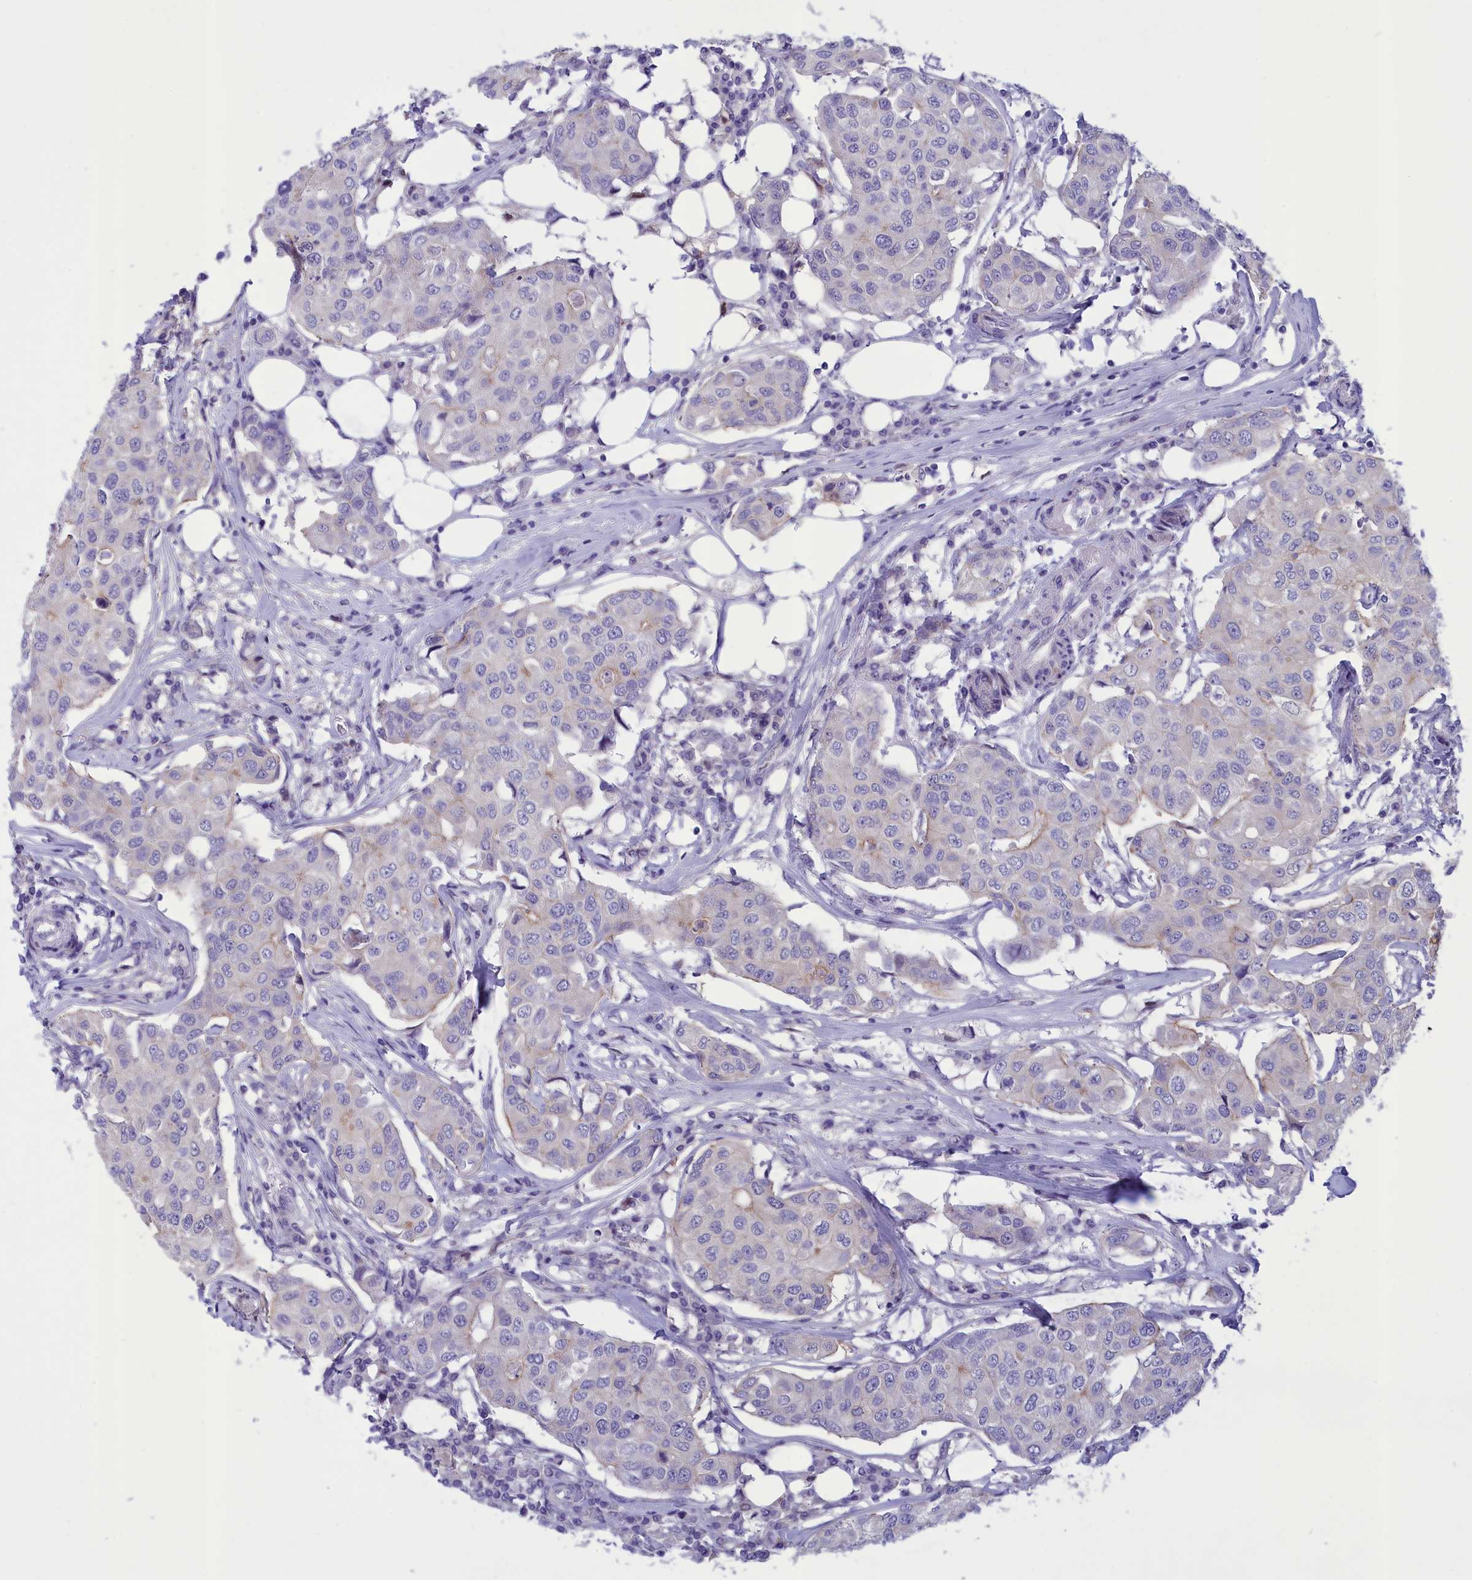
{"staining": {"intensity": "negative", "quantity": "none", "location": "none"}, "tissue": "breast cancer", "cell_type": "Tumor cells", "image_type": "cancer", "snomed": [{"axis": "morphology", "description": "Duct carcinoma"}, {"axis": "topography", "description": "Breast"}], "caption": "Histopathology image shows no significant protein staining in tumor cells of breast infiltrating ductal carcinoma. (DAB (3,3'-diaminobenzidine) immunohistochemistry (IHC), high magnification).", "gene": "CORO2A", "patient": {"sex": "female", "age": 80}}